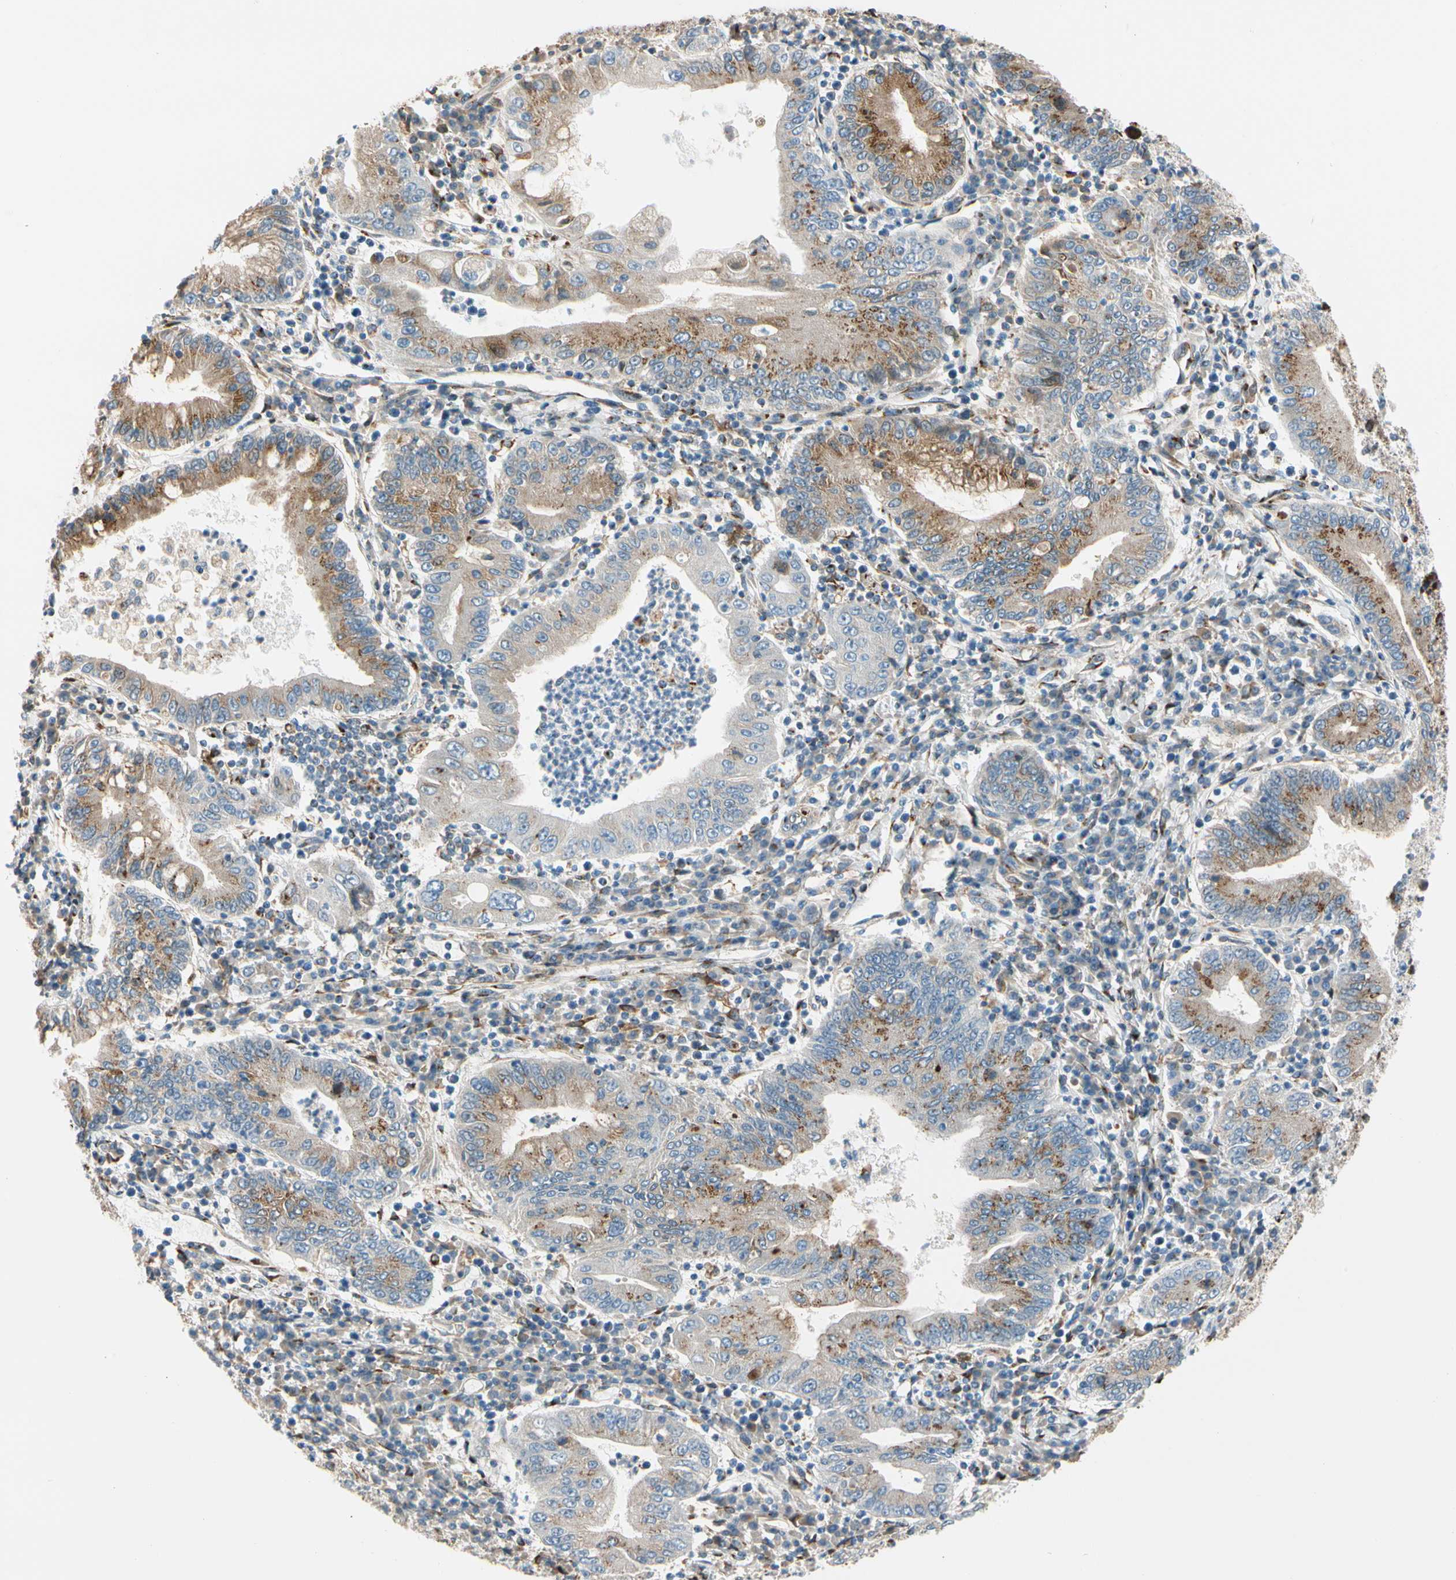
{"staining": {"intensity": "moderate", "quantity": "25%-75%", "location": "cytoplasmic/membranous"}, "tissue": "stomach cancer", "cell_type": "Tumor cells", "image_type": "cancer", "snomed": [{"axis": "morphology", "description": "Normal tissue, NOS"}, {"axis": "morphology", "description": "Adenocarcinoma, NOS"}, {"axis": "topography", "description": "Esophagus"}, {"axis": "topography", "description": "Stomach, upper"}, {"axis": "topography", "description": "Peripheral nerve tissue"}], "caption": "Stomach cancer (adenocarcinoma) stained with DAB immunohistochemistry (IHC) reveals medium levels of moderate cytoplasmic/membranous staining in about 25%-75% of tumor cells. (DAB (3,3'-diaminobenzidine) IHC, brown staining for protein, blue staining for nuclei).", "gene": "NUCB1", "patient": {"sex": "male", "age": 62}}